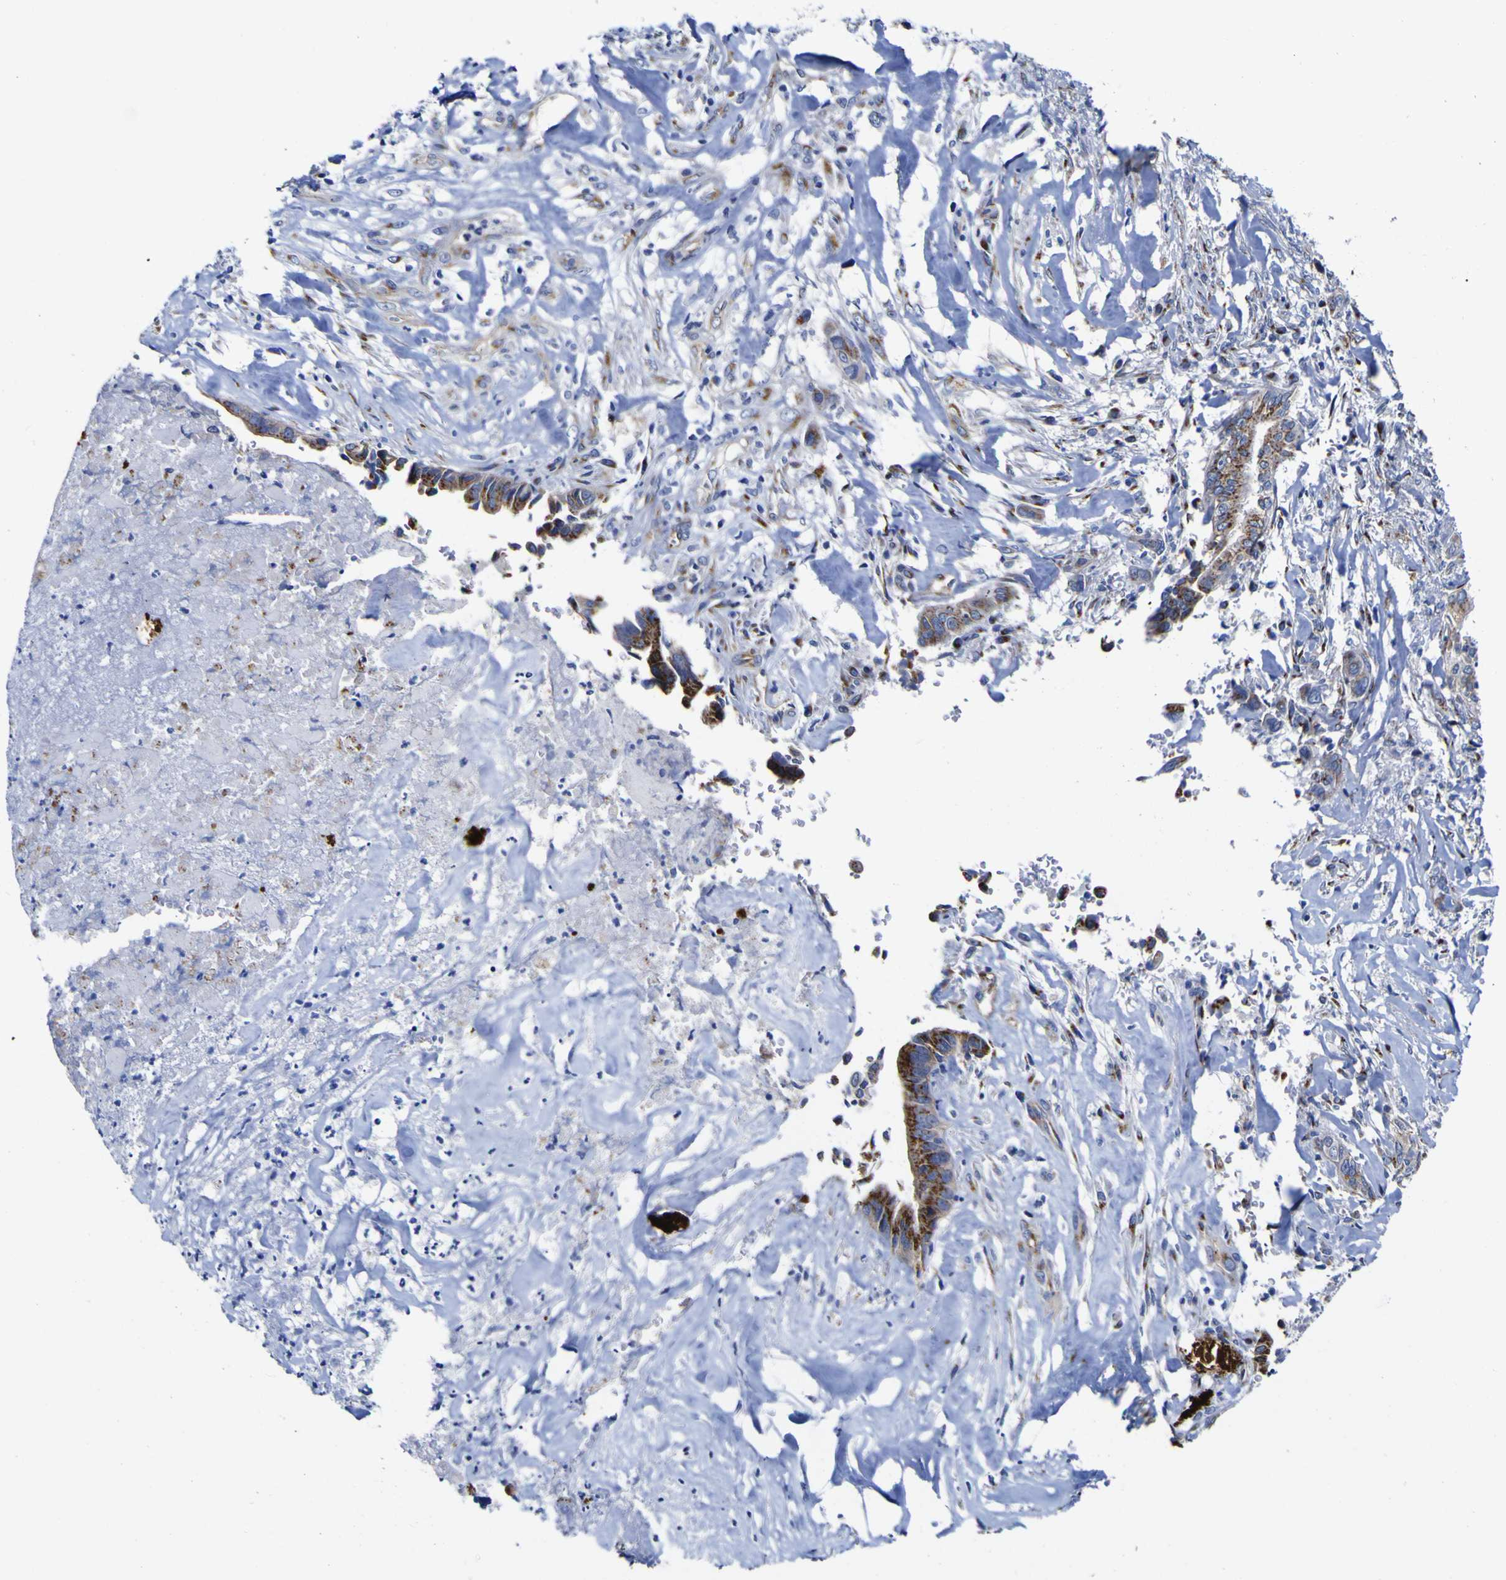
{"staining": {"intensity": "strong", "quantity": "25%-75%", "location": "cytoplasmic/membranous"}, "tissue": "liver cancer", "cell_type": "Tumor cells", "image_type": "cancer", "snomed": [{"axis": "morphology", "description": "Cholangiocarcinoma"}, {"axis": "topography", "description": "Liver"}], "caption": "Liver cancer tissue shows strong cytoplasmic/membranous expression in approximately 25%-75% of tumor cells", "gene": "GOLM1", "patient": {"sex": "female", "age": 67}}